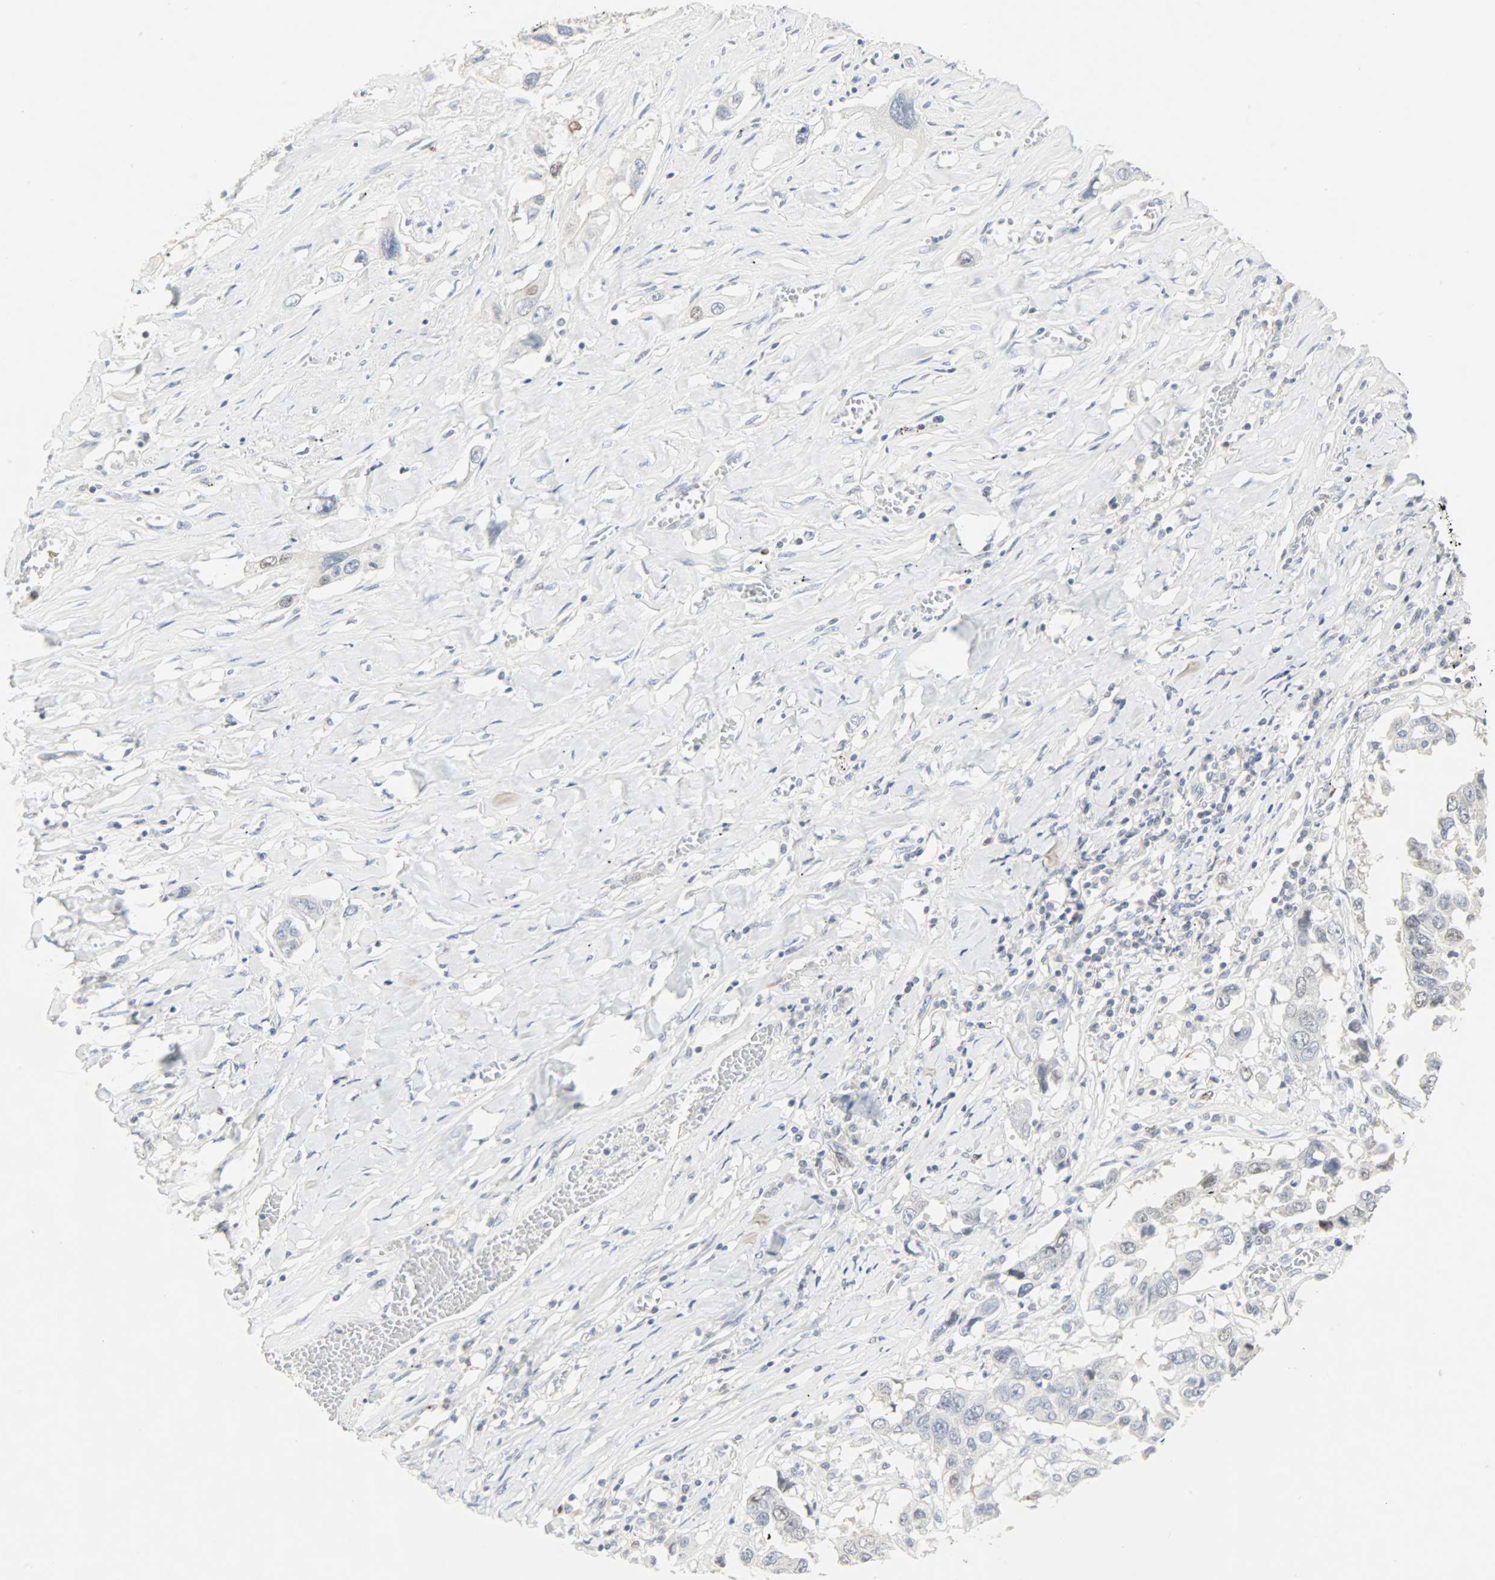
{"staining": {"intensity": "weak", "quantity": "<25%", "location": "nuclear"}, "tissue": "lung cancer", "cell_type": "Tumor cells", "image_type": "cancer", "snomed": [{"axis": "morphology", "description": "Squamous cell carcinoma, NOS"}, {"axis": "topography", "description": "Lung"}], "caption": "Tumor cells show no significant expression in lung cancer (squamous cell carcinoma).", "gene": "HELLS", "patient": {"sex": "male", "age": 71}}